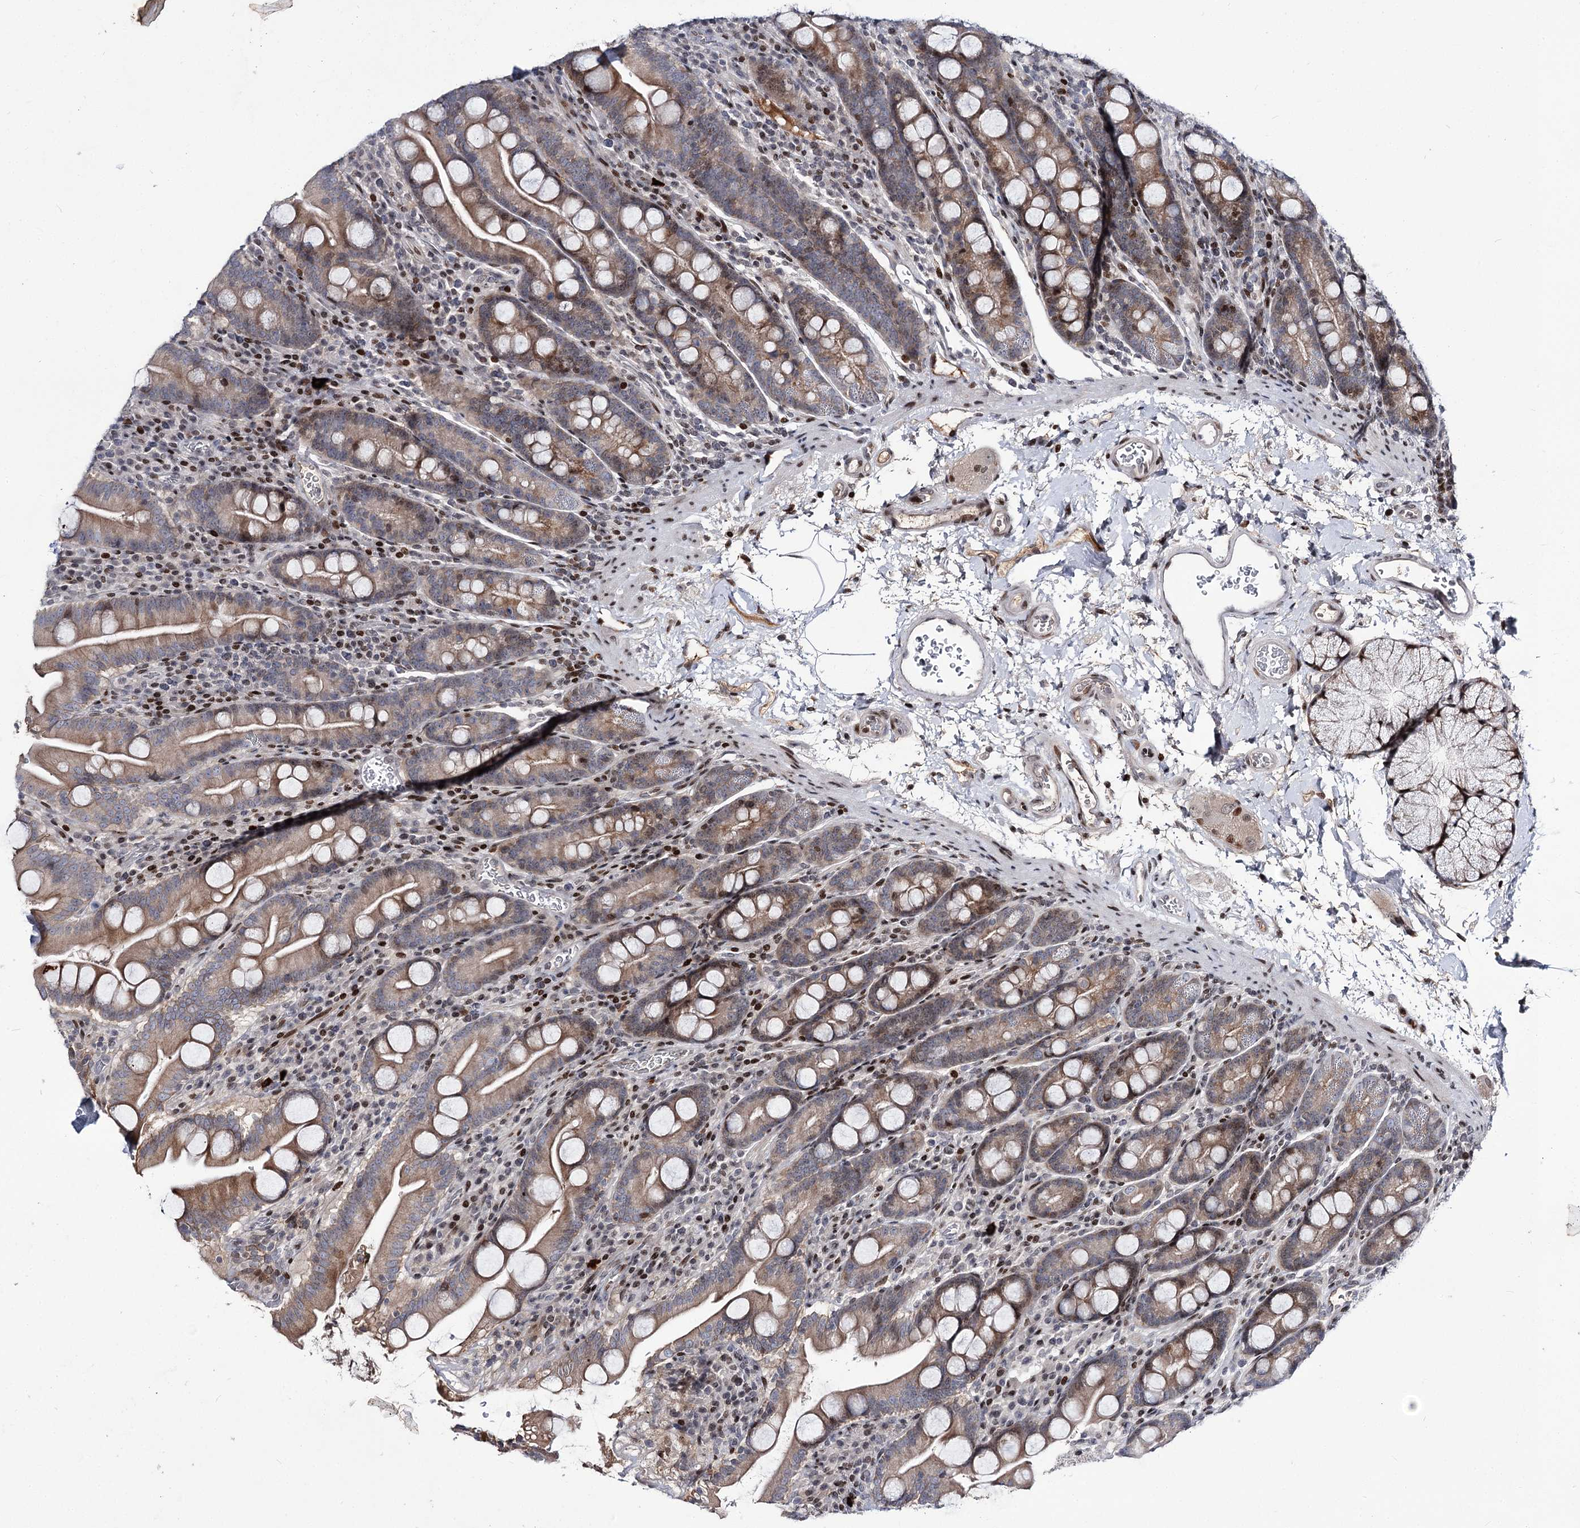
{"staining": {"intensity": "moderate", "quantity": "25%-75%", "location": "cytoplasmic/membranous,nuclear"}, "tissue": "duodenum", "cell_type": "Glandular cells", "image_type": "normal", "snomed": [{"axis": "morphology", "description": "Normal tissue, NOS"}, {"axis": "topography", "description": "Duodenum"}], "caption": "Immunohistochemical staining of normal human duodenum demonstrates moderate cytoplasmic/membranous,nuclear protein expression in about 25%-75% of glandular cells.", "gene": "ITFG2", "patient": {"sex": "male", "age": 35}}